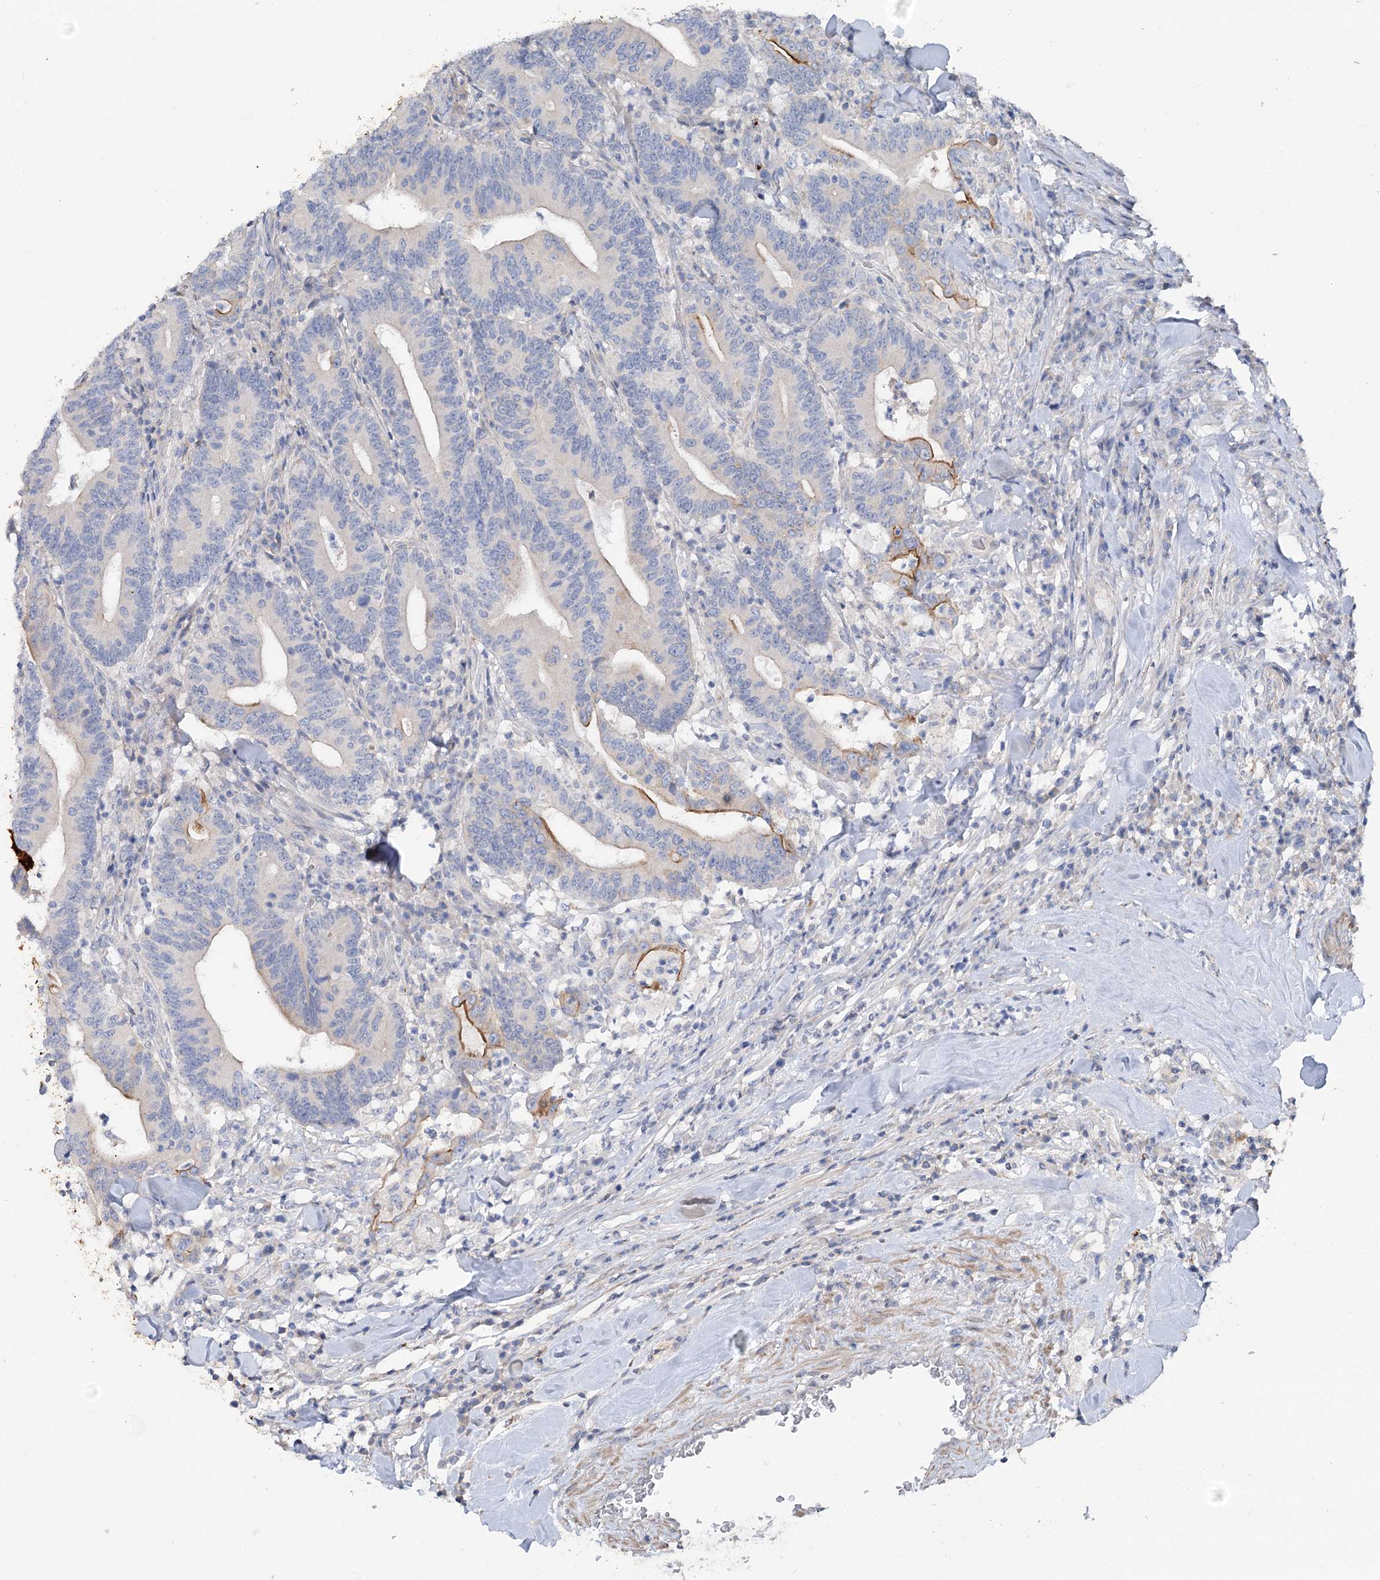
{"staining": {"intensity": "moderate", "quantity": "<25%", "location": "cytoplasmic/membranous"}, "tissue": "colorectal cancer", "cell_type": "Tumor cells", "image_type": "cancer", "snomed": [{"axis": "morphology", "description": "Adenocarcinoma, NOS"}, {"axis": "topography", "description": "Colon"}], "caption": "The image exhibits a brown stain indicating the presence of a protein in the cytoplasmic/membranous of tumor cells in adenocarcinoma (colorectal).", "gene": "SCN11A", "patient": {"sex": "female", "age": 66}}